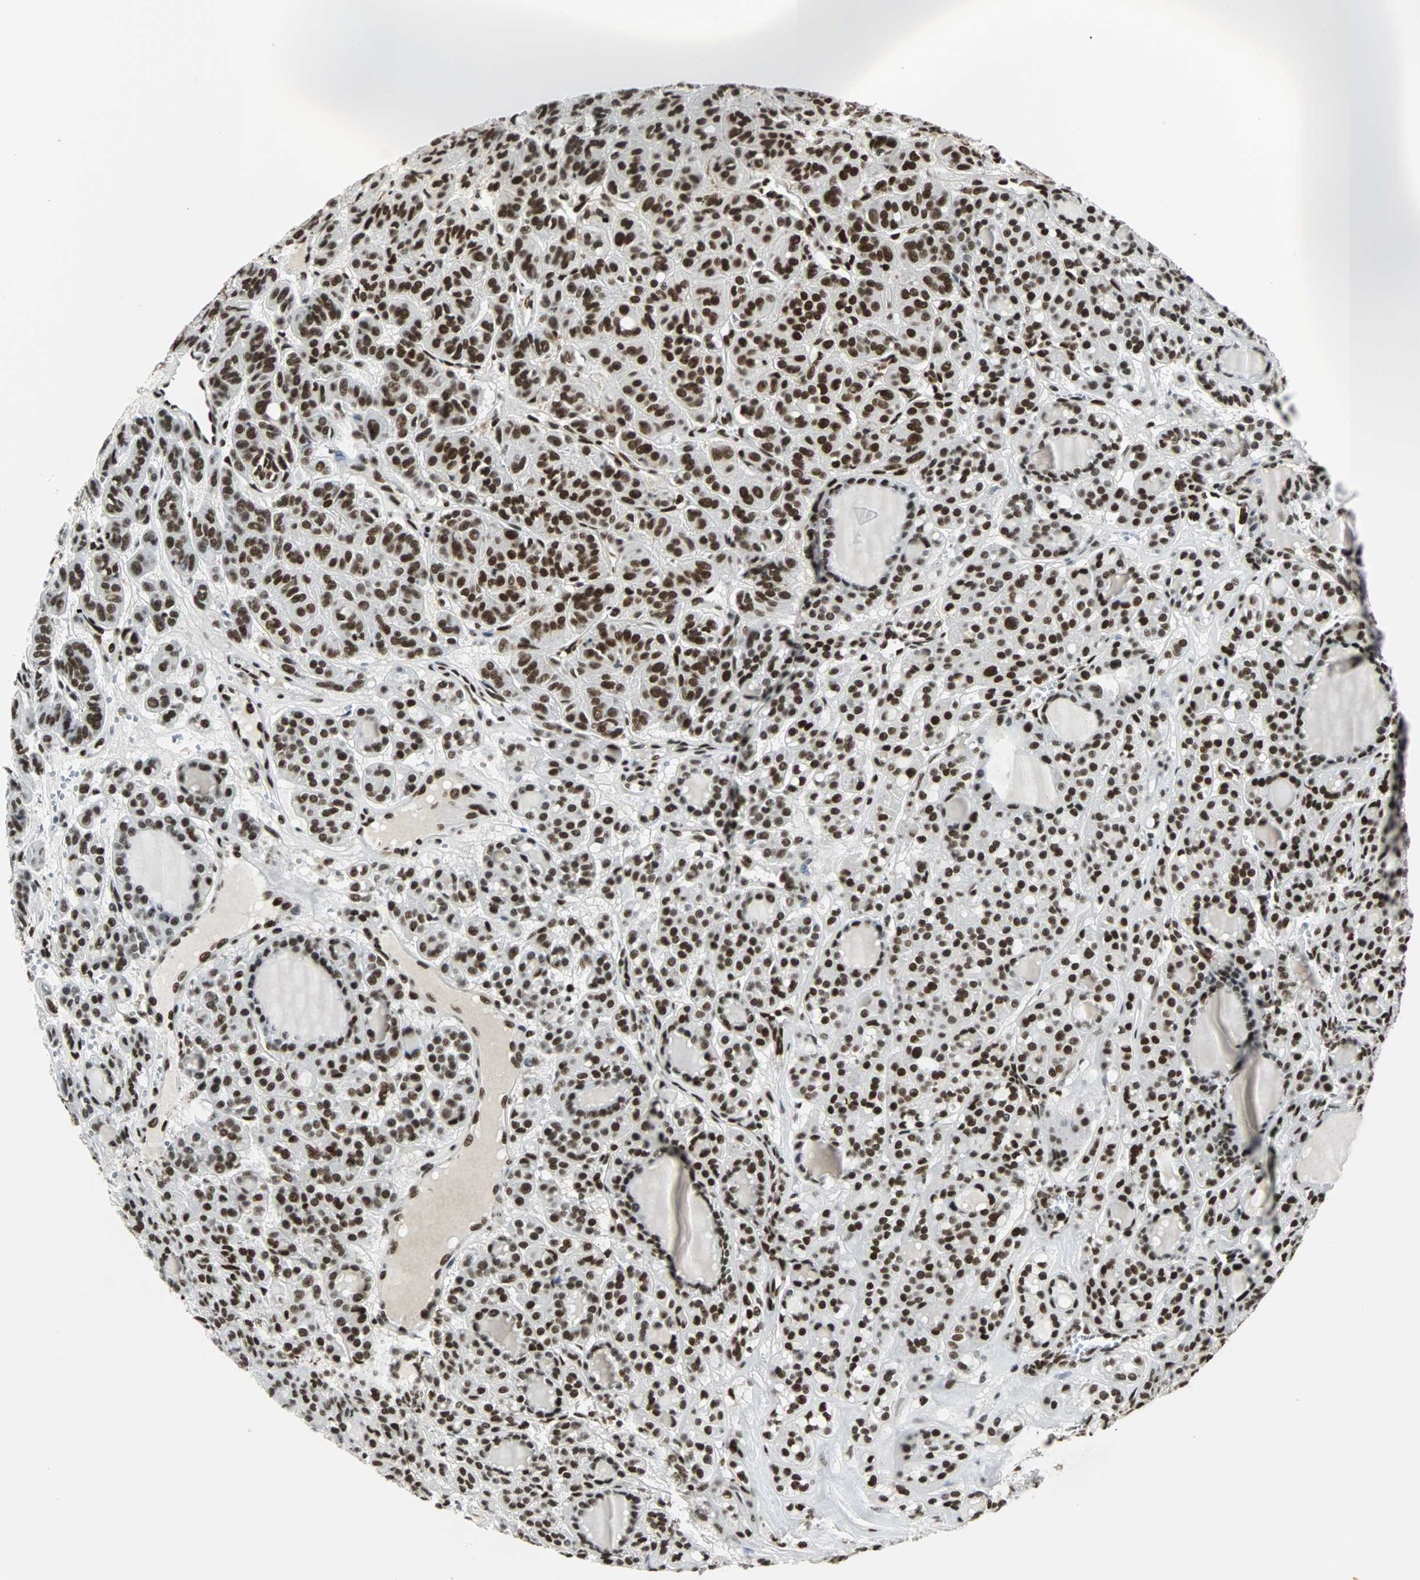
{"staining": {"intensity": "strong", "quantity": ">75%", "location": "nuclear"}, "tissue": "thyroid cancer", "cell_type": "Tumor cells", "image_type": "cancer", "snomed": [{"axis": "morphology", "description": "Follicular adenoma carcinoma, NOS"}, {"axis": "topography", "description": "Thyroid gland"}], "caption": "A high amount of strong nuclear positivity is present in about >75% of tumor cells in follicular adenoma carcinoma (thyroid) tissue.", "gene": "XRCC4", "patient": {"sex": "female", "age": 71}}